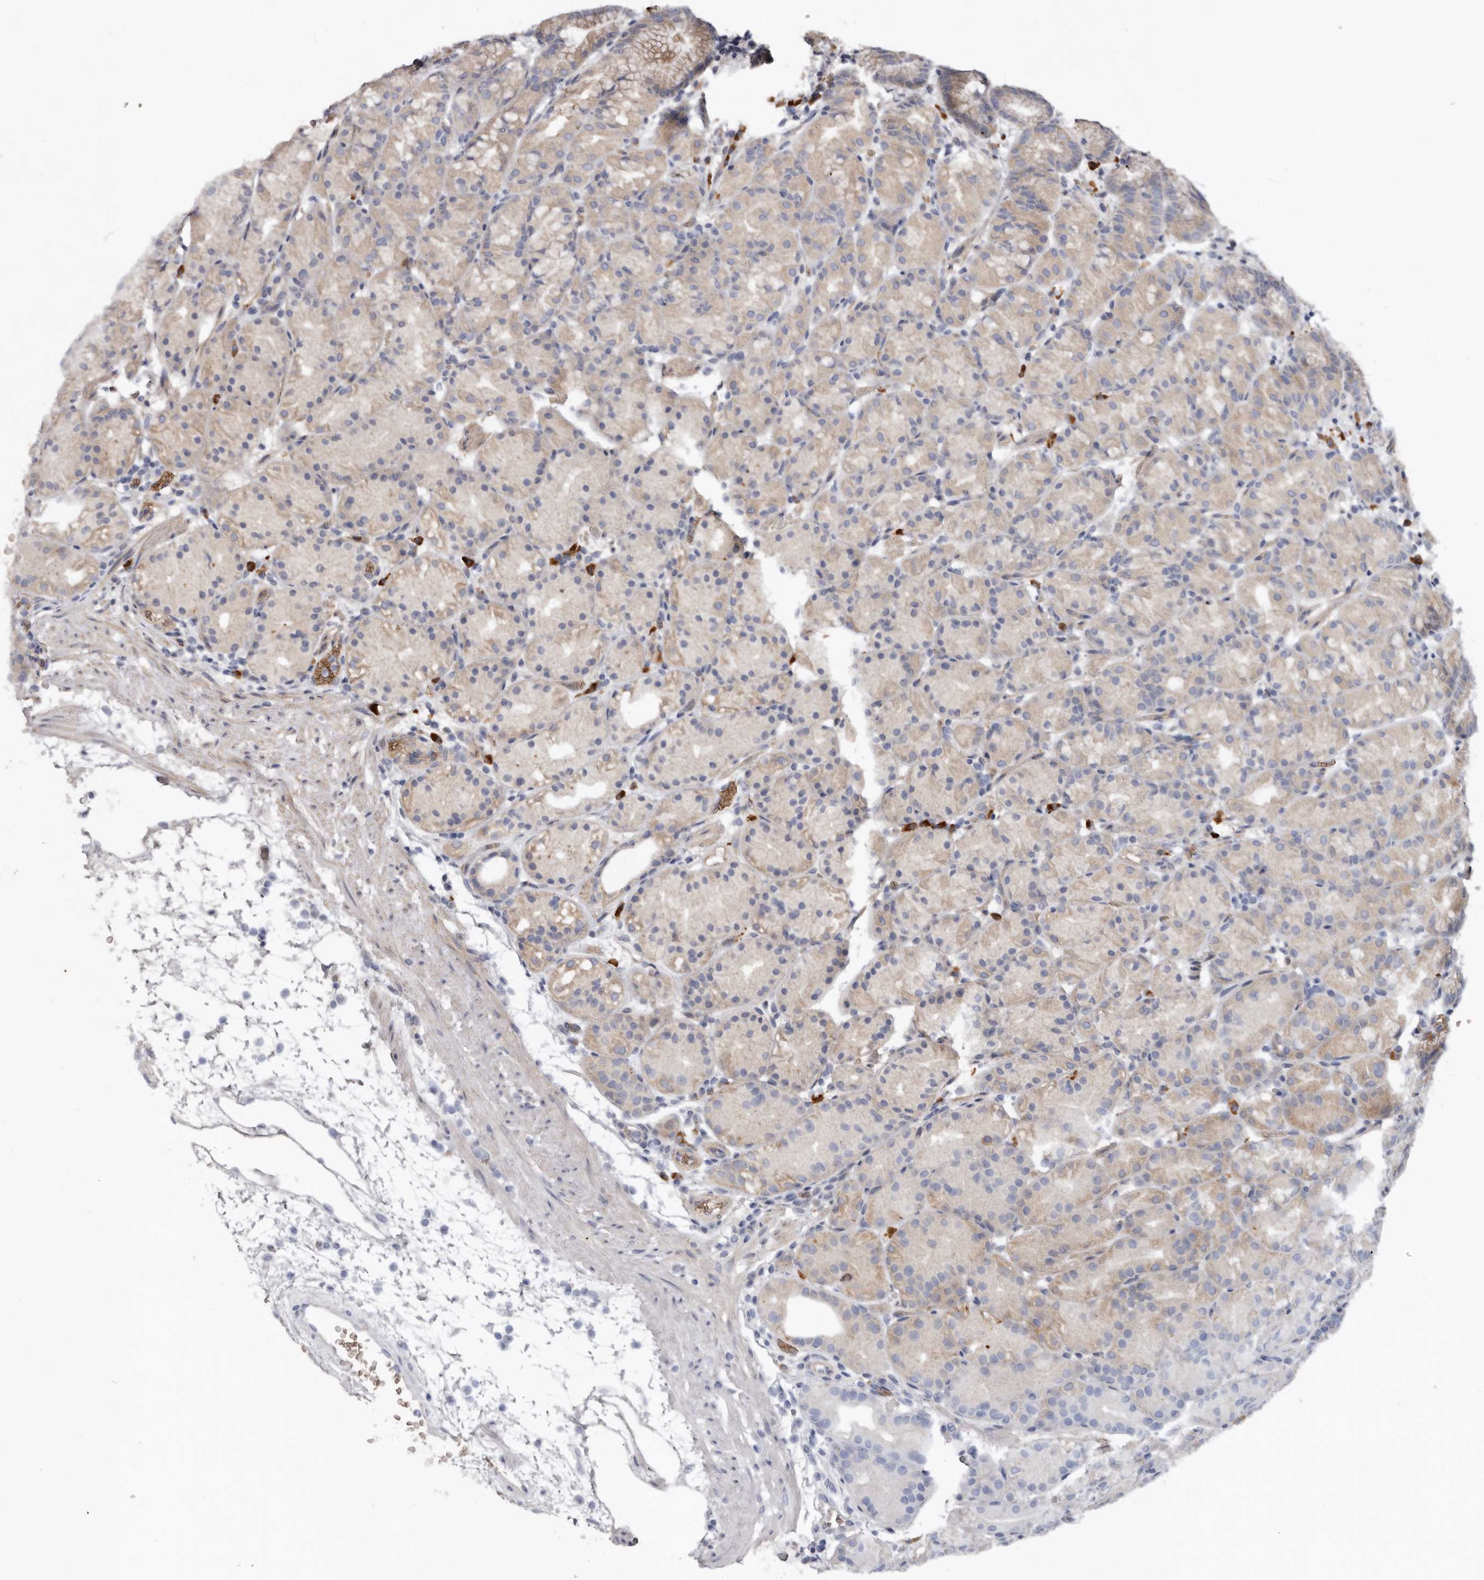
{"staining": {"intensity": "weak", "quantity": "<25%", "location": "cytoplasmic/membranous"}, "tissue": "stomach", "cell_type": "Glandular cells", "image_type": "normal", "snomed": [{"axis": "morphology", "description": "Normal tissue, NOS"}, {"axis": "topography", "description": "Stomach, upper"}], "caption": "Protein analysis of benign stomach reveals no significant expression in glandular cells.", "gene": "SPTA1", "patient": {"sex": "male", "age": 48}}